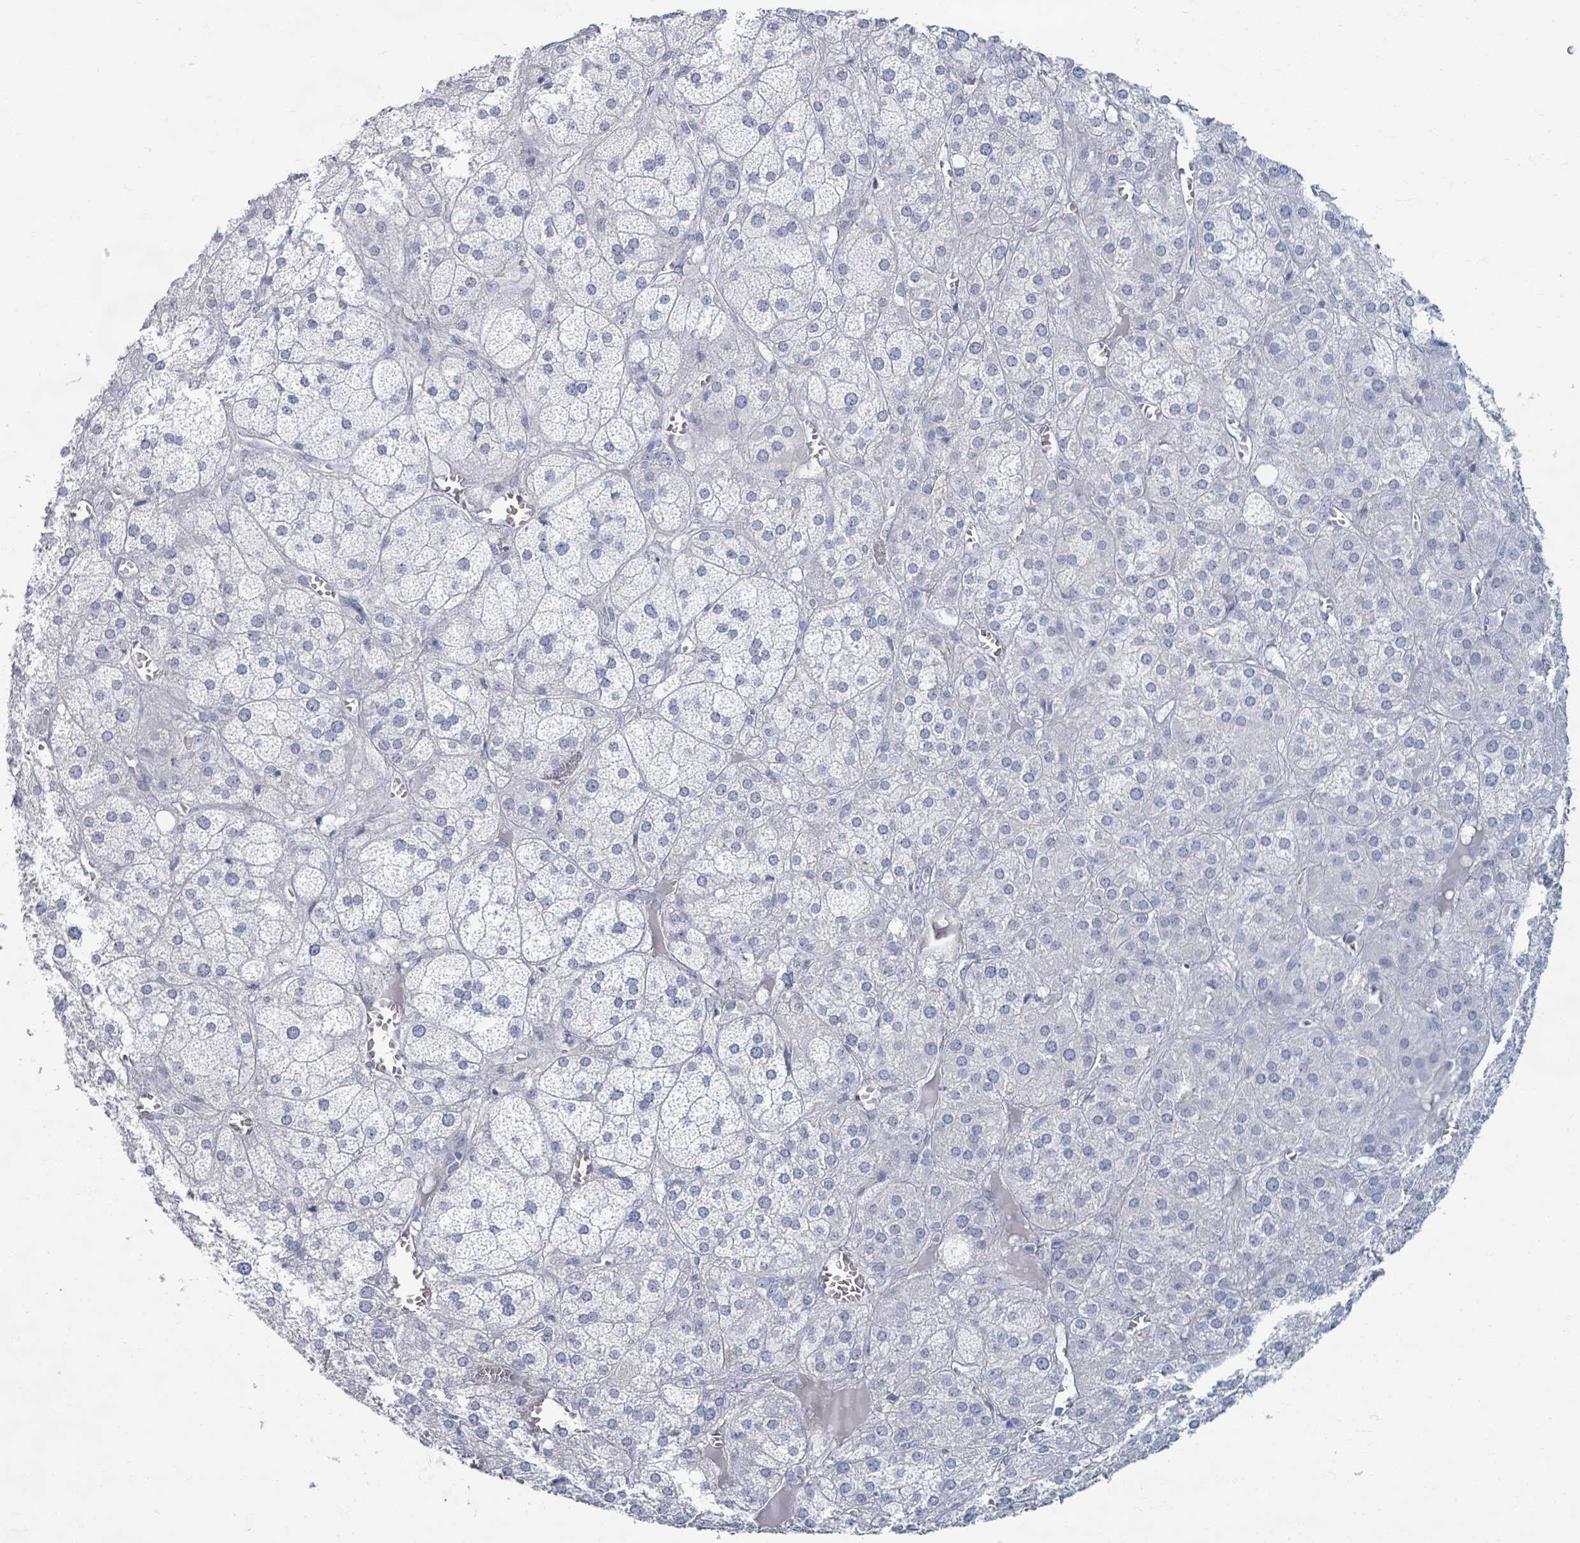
{"staining": {"intensity": "negative", "quantity": "none", "location": "none"}, "tissue": "adrenal gland", "cell_type": "Glandular cells", "image_type": "normal", "snomed": [{"axis": "morphology", "description": "Normal tissue, NOS"}, {"axis": "topography", "description": "Adrenal gland"}], "caption": "A histopathology image of adrenal gland stained for a protein demonstrates no brown staining in glandular cells. Brightfield microscopy of immunohistochemistry (IHC) stained with DAB (3,3'-diaminobenzidine) (brown) and hematoxylin (blue), captured at high magnification.", "gene": "TAS2R1", "patient": {"sex": "female", "age": 61}}